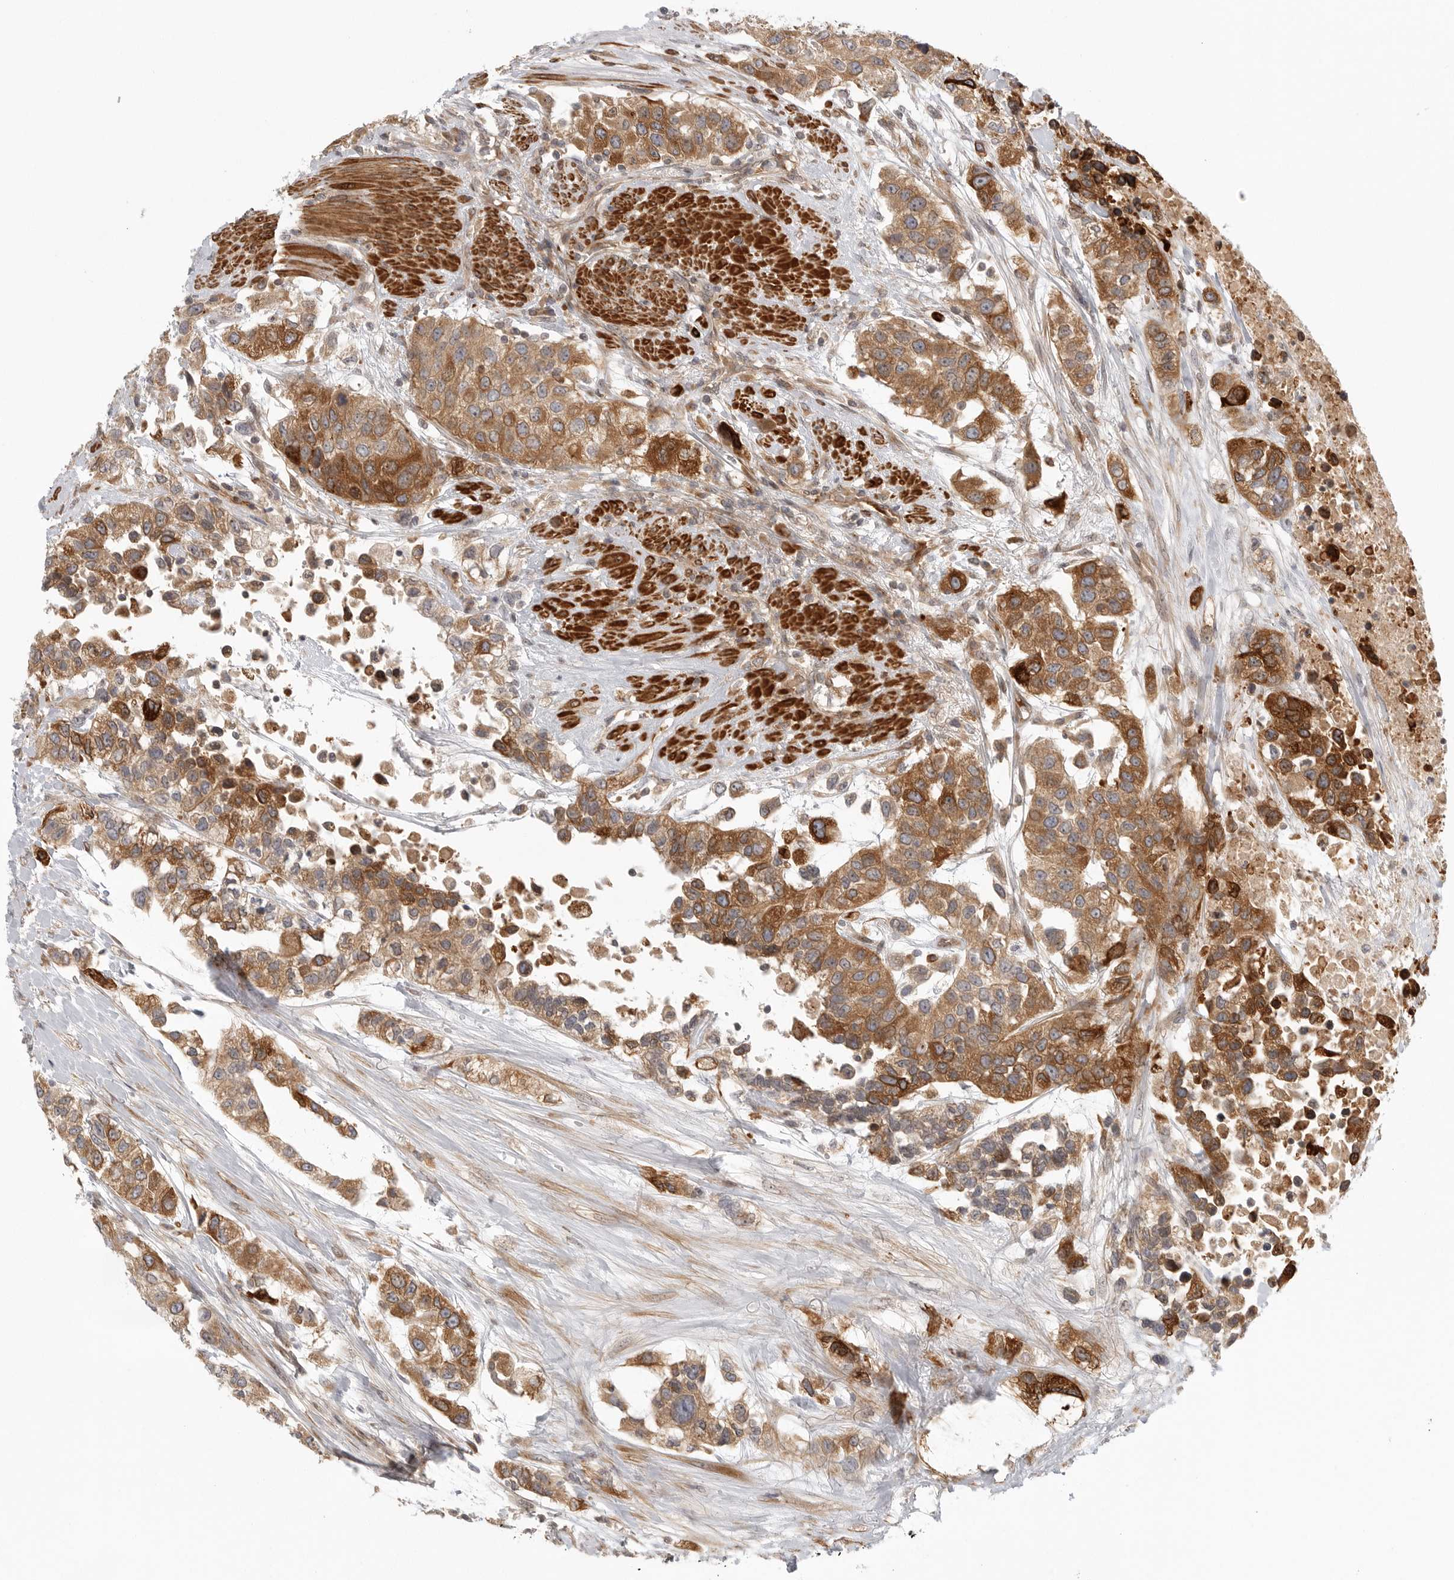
{"staining": {"intensity": "moderate", "quantity": ">75%", "location": "cytoplasmic/membranous"}, "tissue": "urothelial cancer", "cell_type": "Tumor cells", "image_type": "cancer", "snomed": [{"axis": "morphology", "description": "Urothelial carcinoma, High grade"}, {"axis": "topography", "description": "Urinary bladder"}], "caption": "Immunohistochemistry (IHC) staining of urothelial cancer, which shows medium levels of moderate cytoplasmic/membranous positivity in approximately >75% of tumor cells indicating moderate cytoplasmic/membranous protein positivity. The staining was performed using DAB (brown) for protein detection and nuclei were counterstained in hematoxylin (blue).", "gene": "CCPG1", "patient": {"sex": "female", "age": 80}}